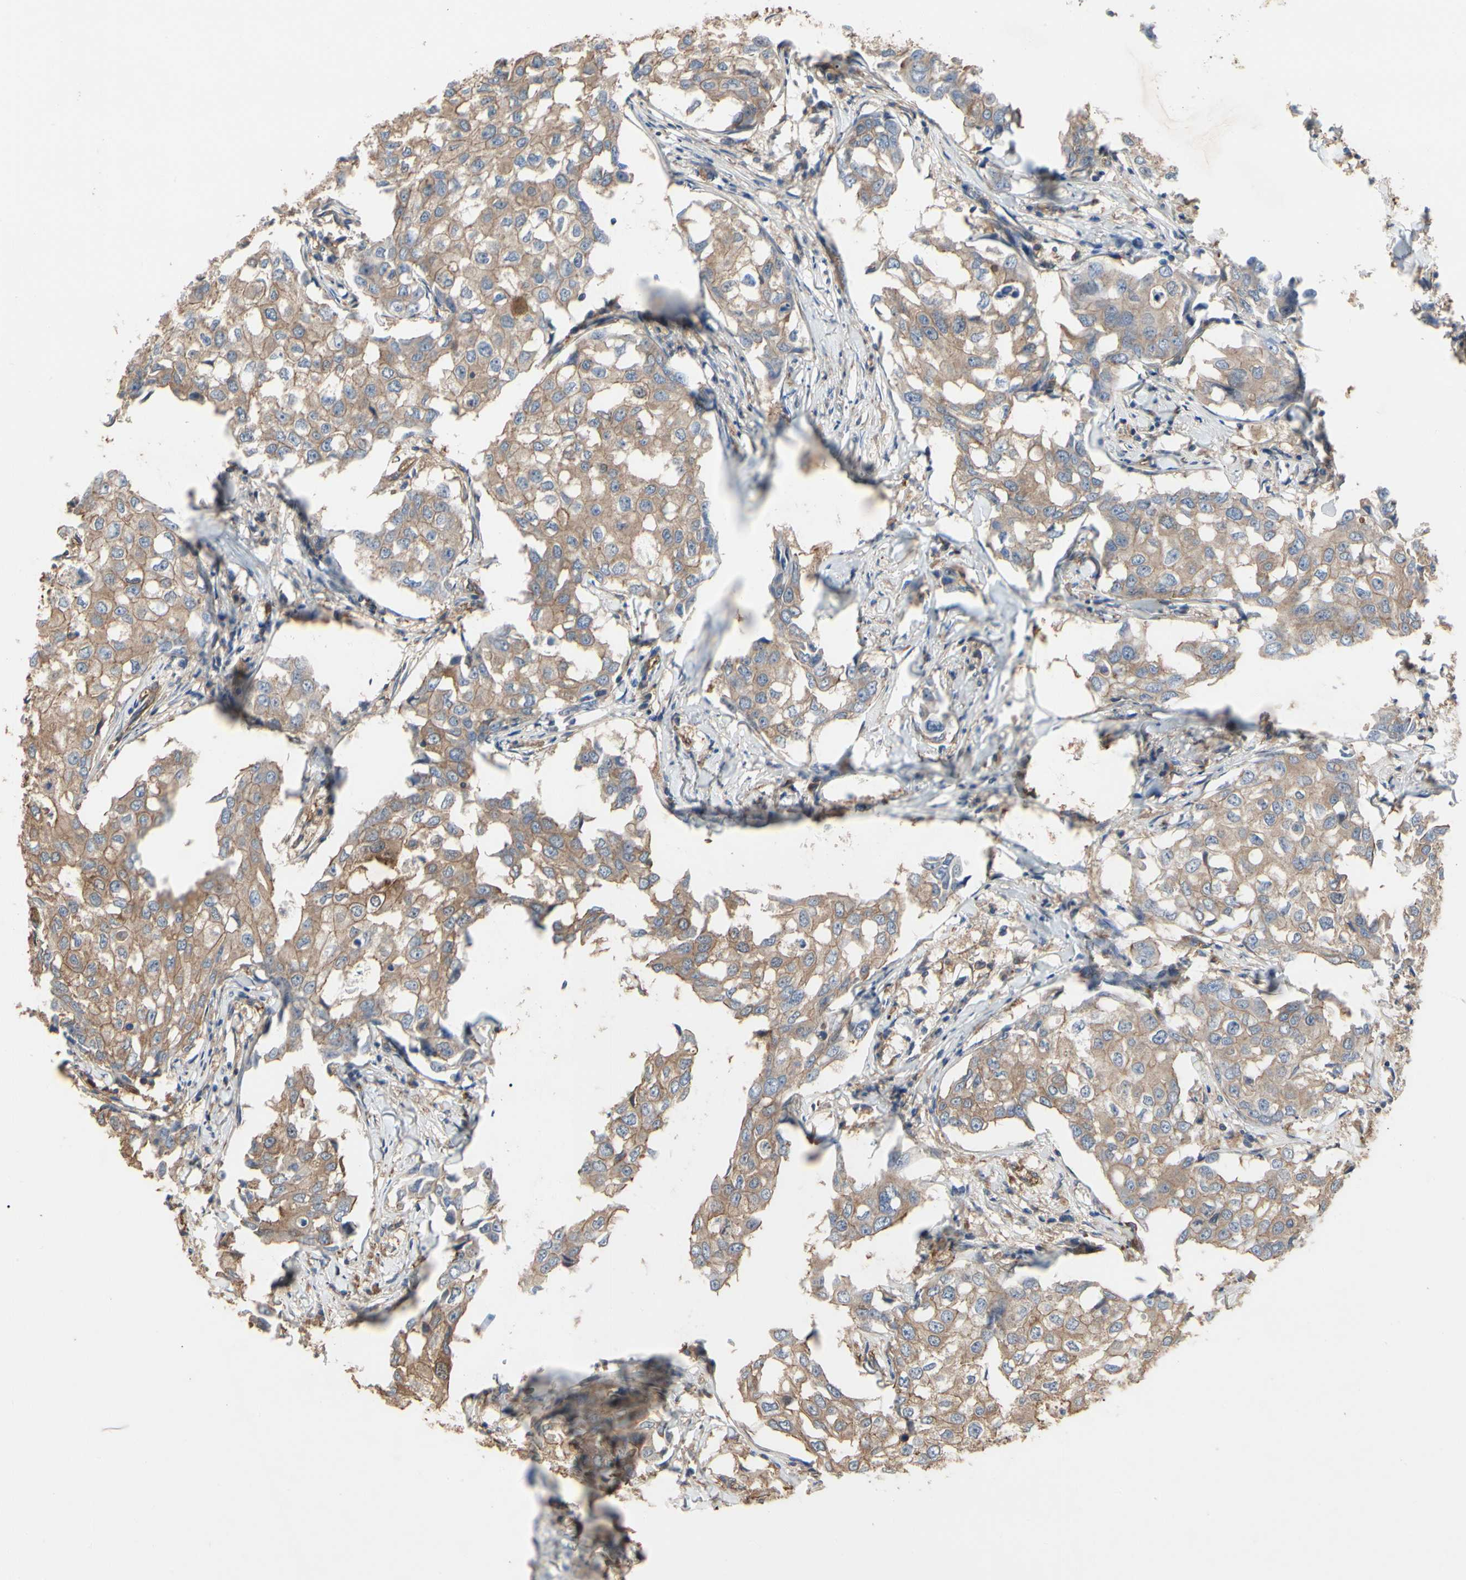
{"staining": {"intensity": "moderate", "quantity": ">75%", "location": "cytoplasmic/membranous"}, "tissue": "breast cancer", "cell_type": "Tumor cells", "image_type": "cancer", "snomed": [{"axis": "morphology", "description": "Duct carcinoma"}, {"axis": "topography", "description": "Breast"}], "caption": "A photomicrograph of human breast cancer (invasive ductal carcinoma) stained for a protein demonstrates moderate cytoplasmic/membranous brown staining in tumor cells.", "gene": "PDZK1", "patient": {"sex": "female", "age": 27}}